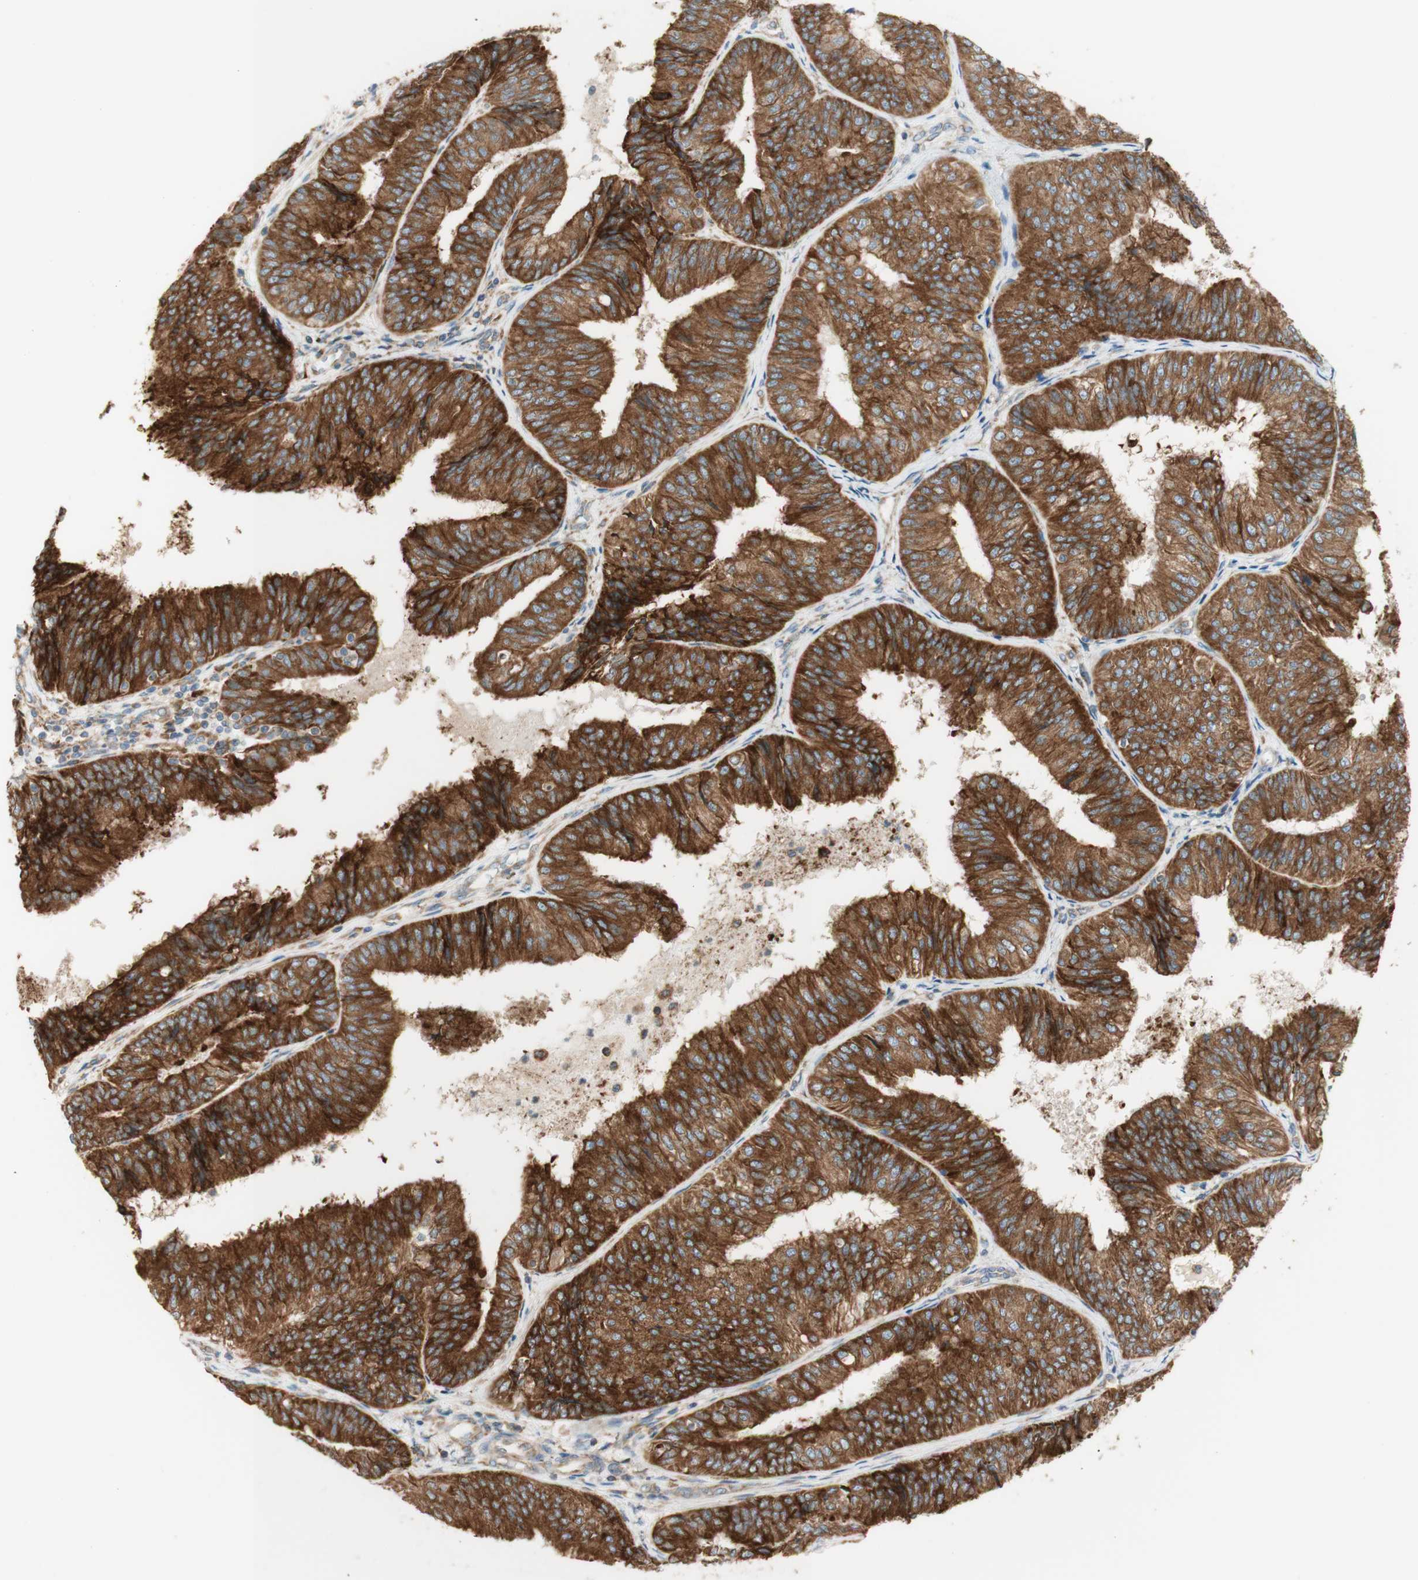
{"staining": {"intensity": "strong", "quantity": ">75%", "location": "cytoplasmic/membranous"}, "tissue": "endometrial cancer", "cell_type": "Tumor cells", "image_type": "cancer", "snomed": [{"axis": "morphology", "description": "Adenocarcinoma, NOS"}, {"axis": "topography", "description": "Endometrium"}], "caption": "Immunohistochemical staining of human endometrial adenocarcinoma exhibits high levels of strong cytoplasmic/membranous positivity in approximately >75% of tumor cells.", "gene": "MANF", "patient": {"sex": "female", "age": 58}}